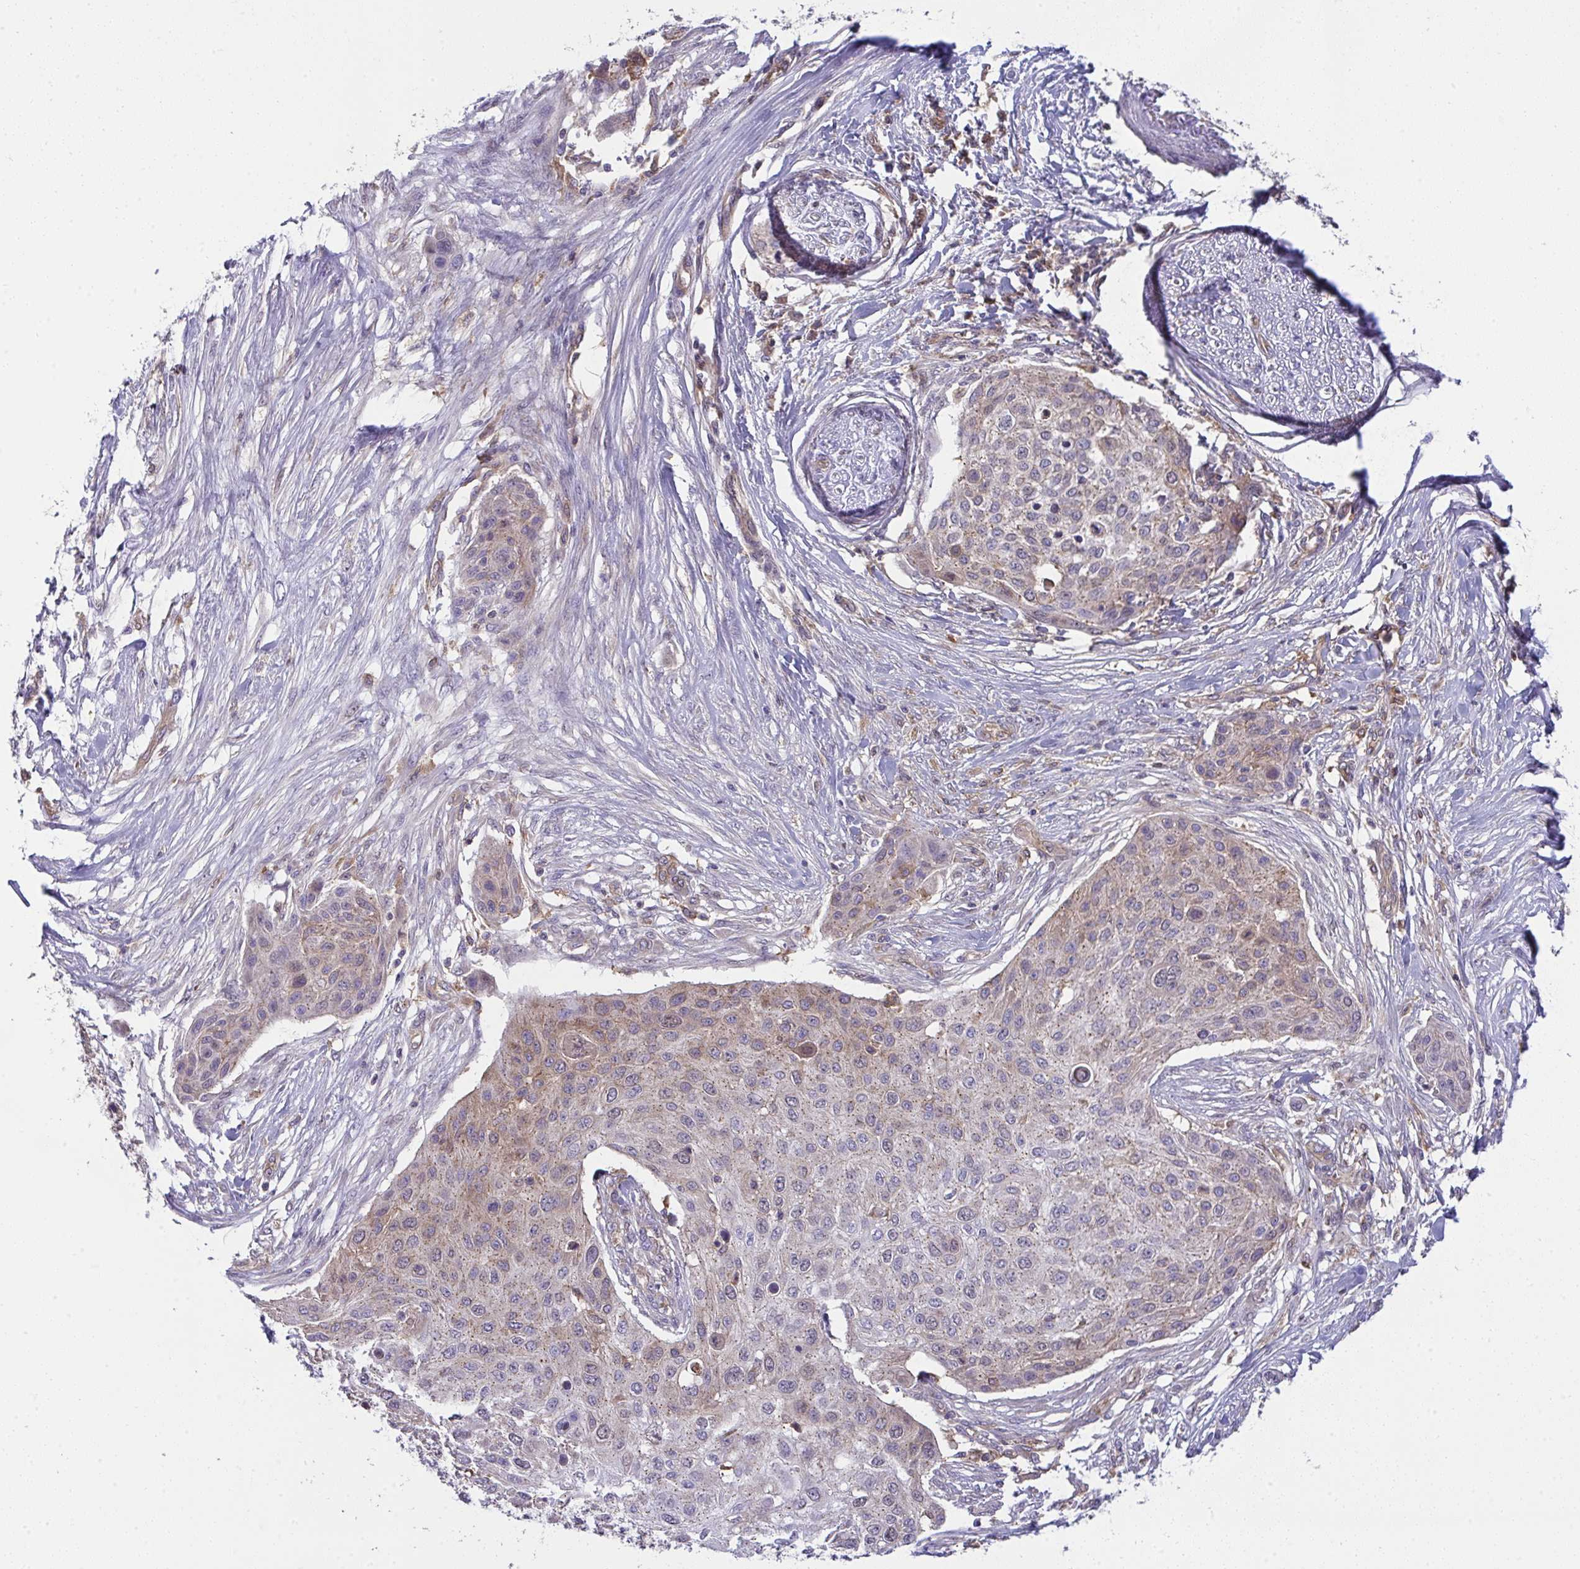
{"staining": {"intensity": "moderate", "quantity": "25%-75%", "location": "cytoplasmic/membranous"}, "tissue": "skin cancer", "cell_type": "Tumor cells", "image_type": "cancer", "snomed": [{"axis": "morphology", "description": "Squamous cell carcinoma, NOS"}, {"axis": "topography", "description": "Skin"}], "caption": "Protein analysis of skin cancer (squamous cell carcinoma) tissue demonstrates moderate cytoplasmic/membranous expression in about 25%-75% of tumor cells.", "gene": "ALDH16A1", "patient": {"sex": "female", "age": 87}}